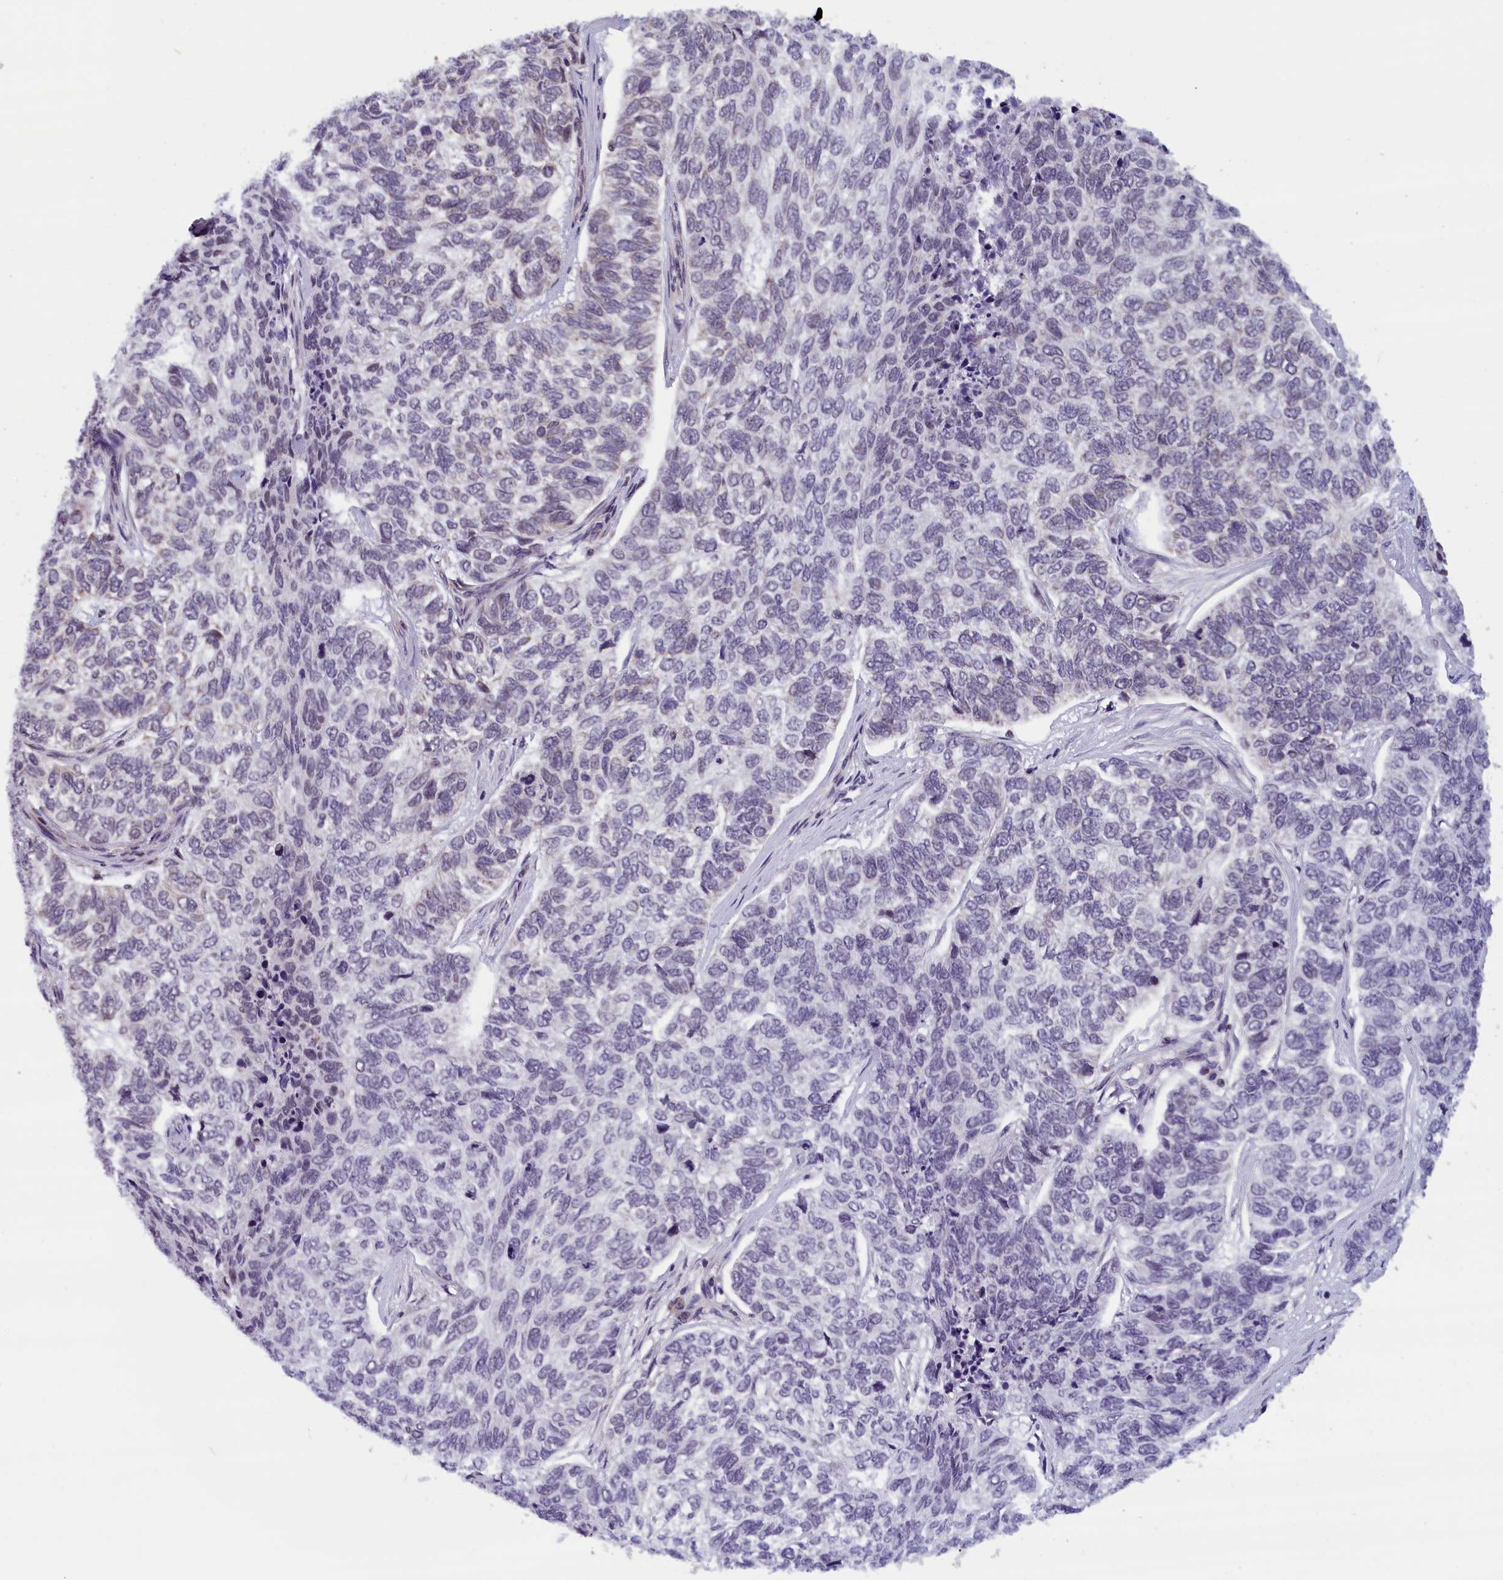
{"staining": {"intensity": "negative", "quantity": "none", "location": "none"}, "tissue": "skin cancer", "cell_type": "Tumor cells", "image_type": "cancer", "snomed": [{"axis": "morphology", "description": "Basal cell carcinoma"}, {"axis": "topography", "description": "Skin"}], "caption": "Human skin basal cell carcinoma stained for a protein using immunohistochemistry shows no positivity in tumor cells.", "gene": "KCNK6", "patient": {"sex": "female", "age": 65}}